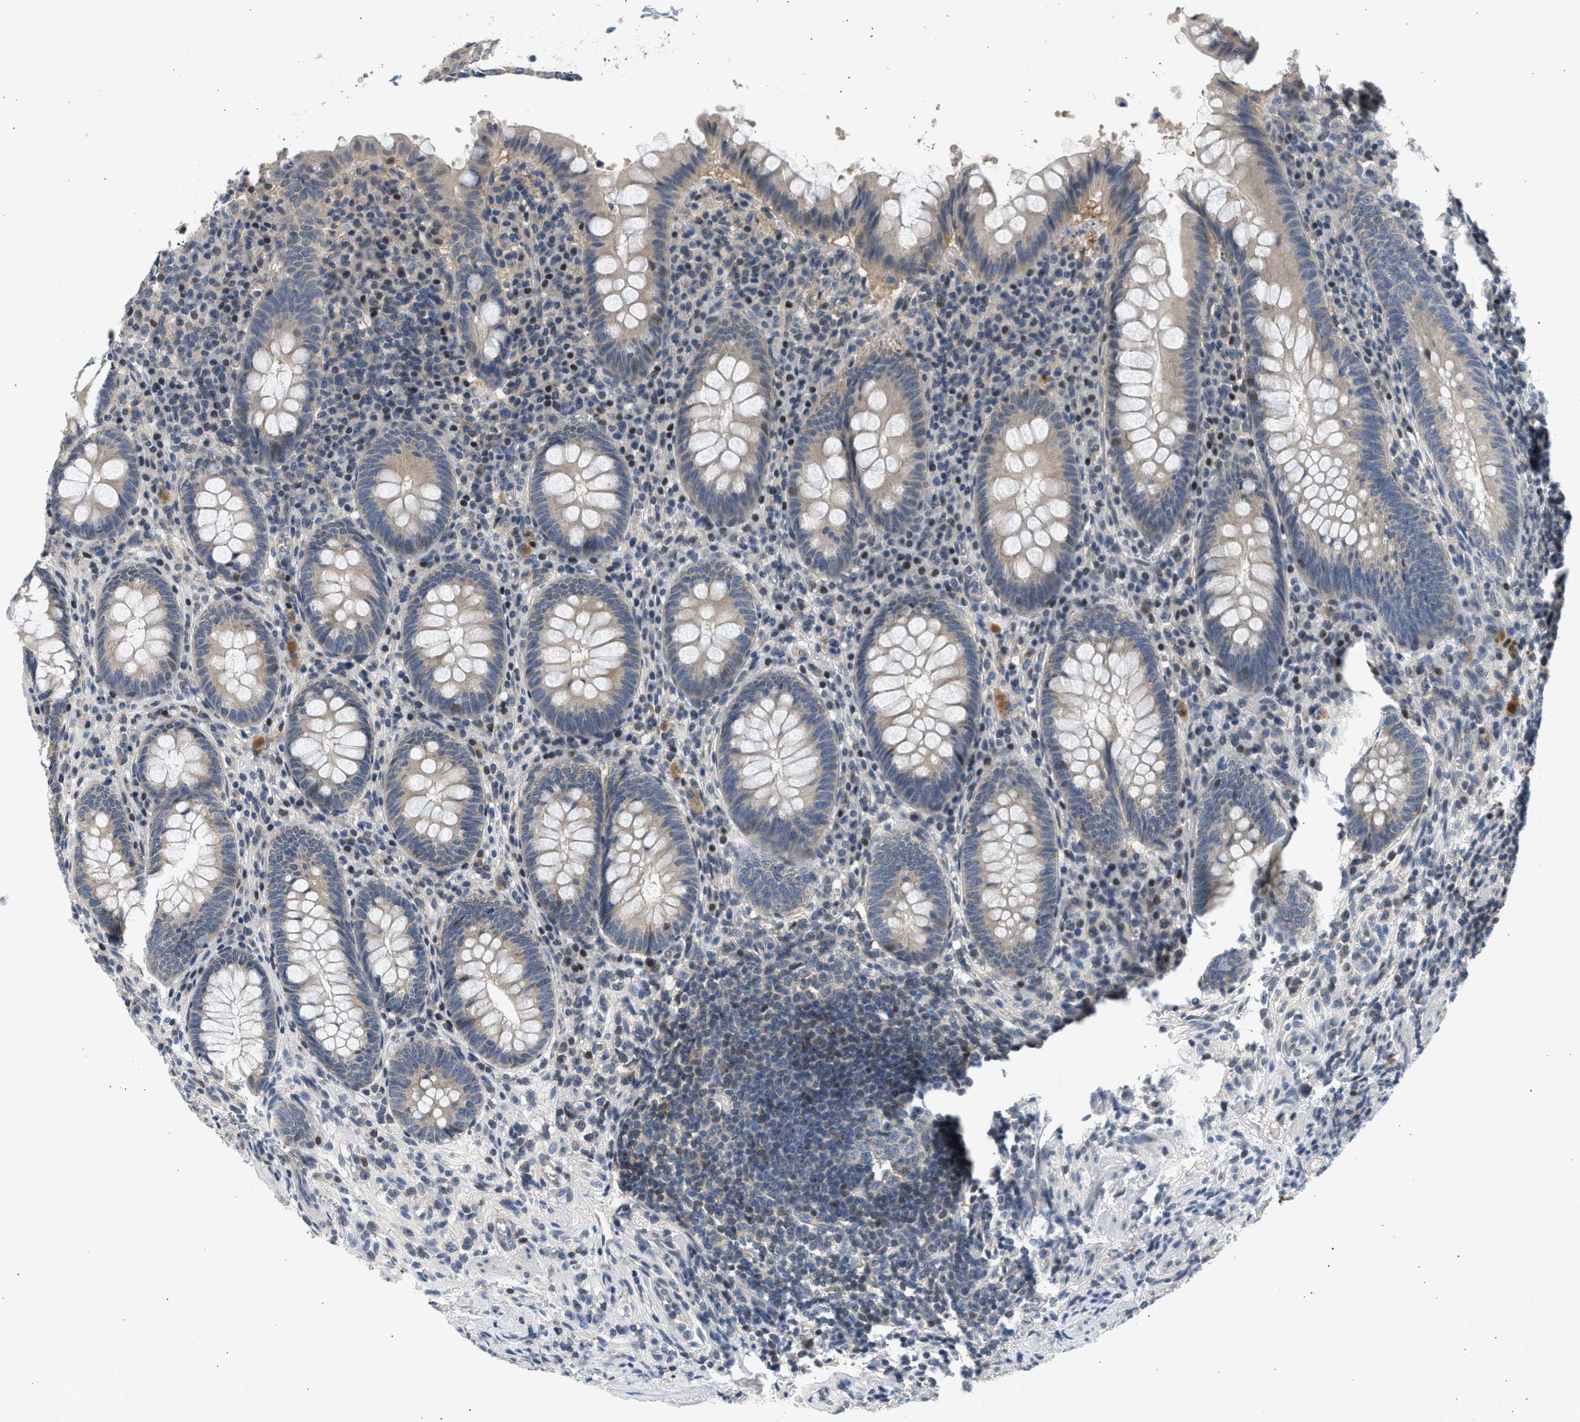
{"staining": {"intensity": "weak", "quantity": ">75%", "location": "cytoplasmic/membranous,nuclear"}, "tissue": "appendix", "cell_type": "Glandular cells", "image_type": "normal", "snomed": [{"axis": "morphology", "description": "Normal tissue, NOS"}, {"axis": "topography", "description": "Appendix"}], "caption": "High-power microscopy captured an immunohistochemistry (IHC) image of benign appendix, revealing weak cytoplasmic/membranous,nuclear expression in approximately >75% of glandular cells. The staining was performed using DAB to visualize the protein expression in brown, while the nuclei were stained in blue with hematoxylin (Magnification: 20x).", "gene": "OLIG3", "patient": {"sex": "male", "age": 56}}